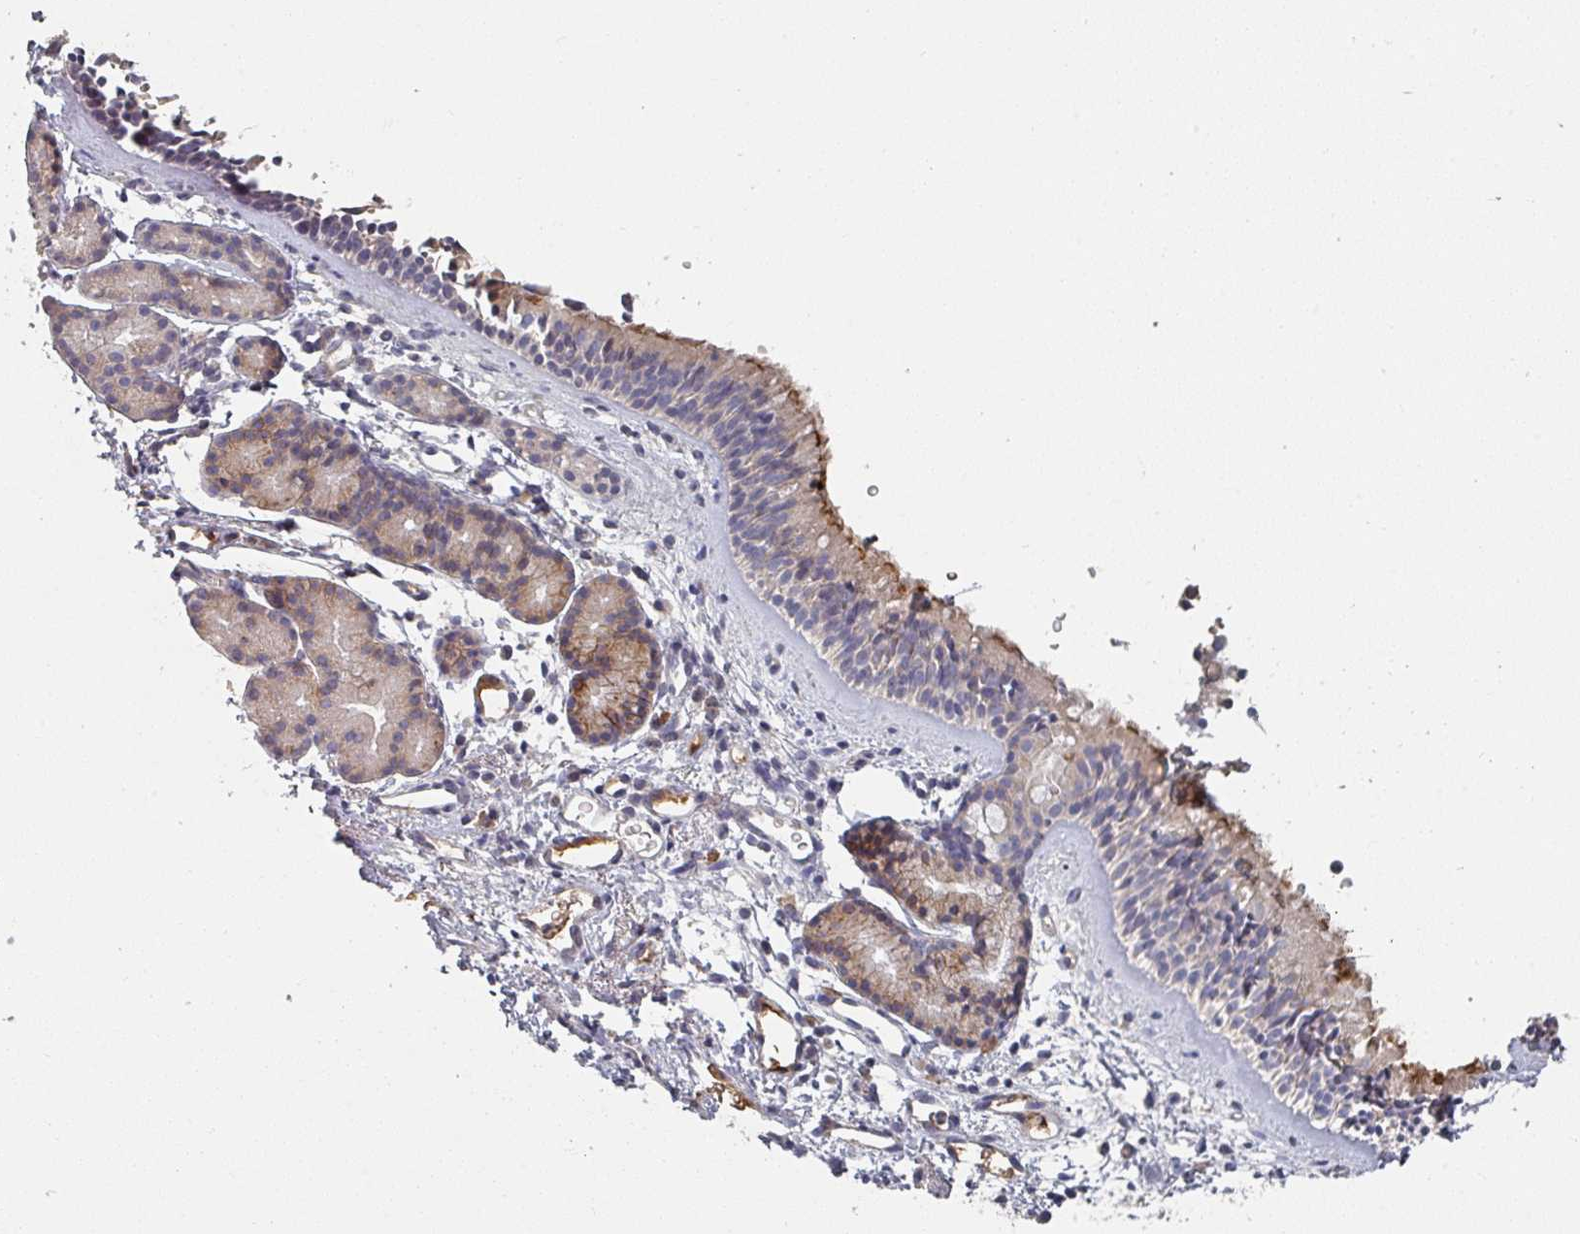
{"staining": {"intensity": "weak", "quantity": "25%-75%", "location": "cytoplasmic/membranous"}, "tissue": "nasopharynx", "cell_type": "Respiratory epithelial cells", "image_type": "normal", "snomed": [{"axis": "morphology", "description": "Normal tissue, NOS"}, {"axis": "topography", "description": "Nasopharynx"}], "caption": "A brown stain highlights weak cytoplasmic/membranous expression of a protein in respiratory epithelial cells of unremarkable nasopharynx. The staining was performed using DAB (3,3'-diaminobenzidine) to visualize the protein expression in brown, while the nuclei were stained in blue with hematoxylin (Magnification: 20x).", "gene": "ENSG00000249773", "patient": {"sex": "male", "age": 82}}